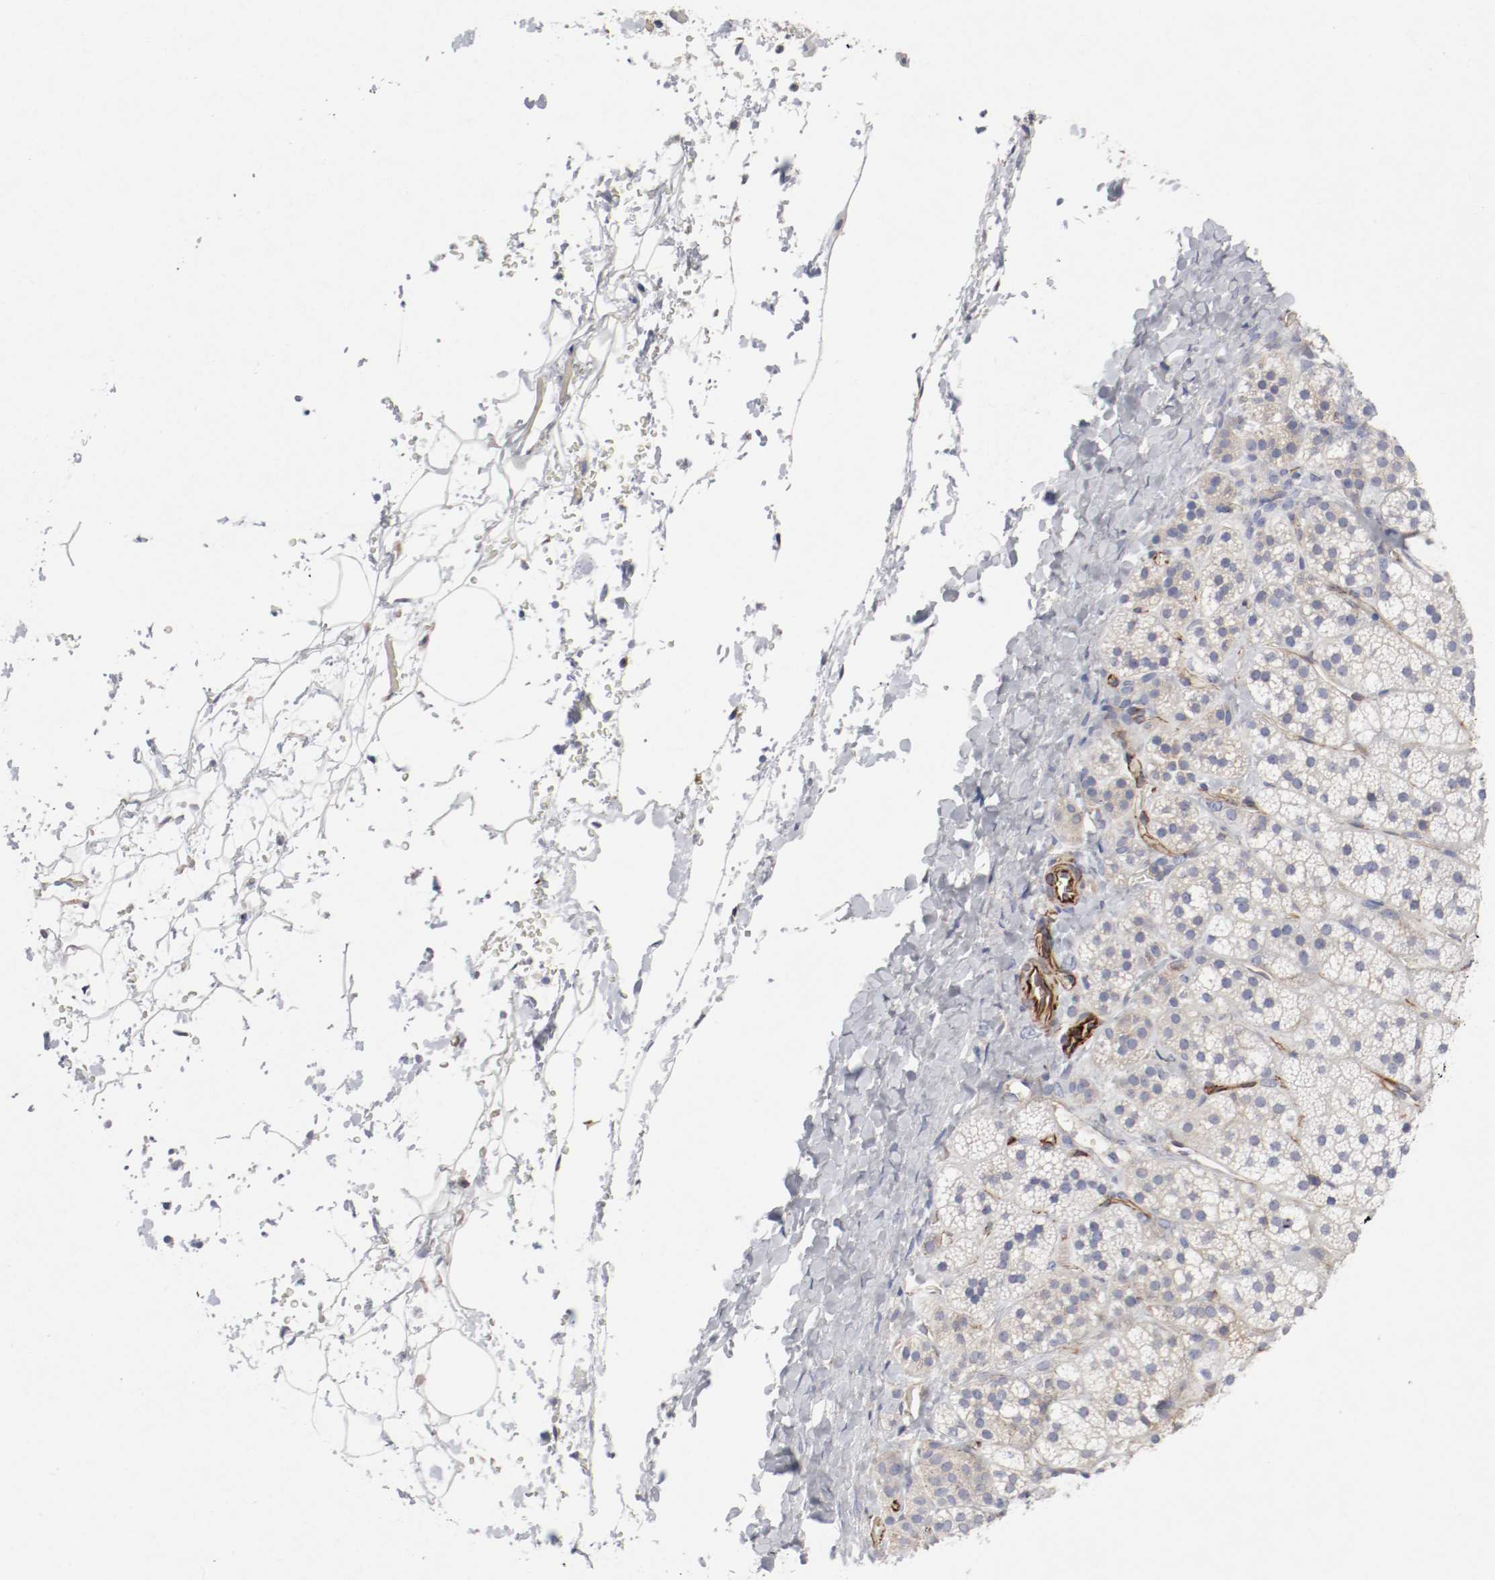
{"staining": {"intensity": "moderate", "quantity": "<25%", "location": "cytoplasmic/membranous"}, "tissue": "adrenal gland", "cell_type": "Glandular cells", "image_type": "normal", "snomed": [{"axis": "morphology", "description": "Normal tissue, NOS"}, {"axis": "topography", "description": "Adrenal gland"}], "caption": "Immunohistochemical staining of normal adrenal gland demonstrates low levels of moderate cytoplasmic/membranous expression in approximately <25% of glandular cells.", "gene": "GIT1", "patient": {"sex": "female", "age": 44}}